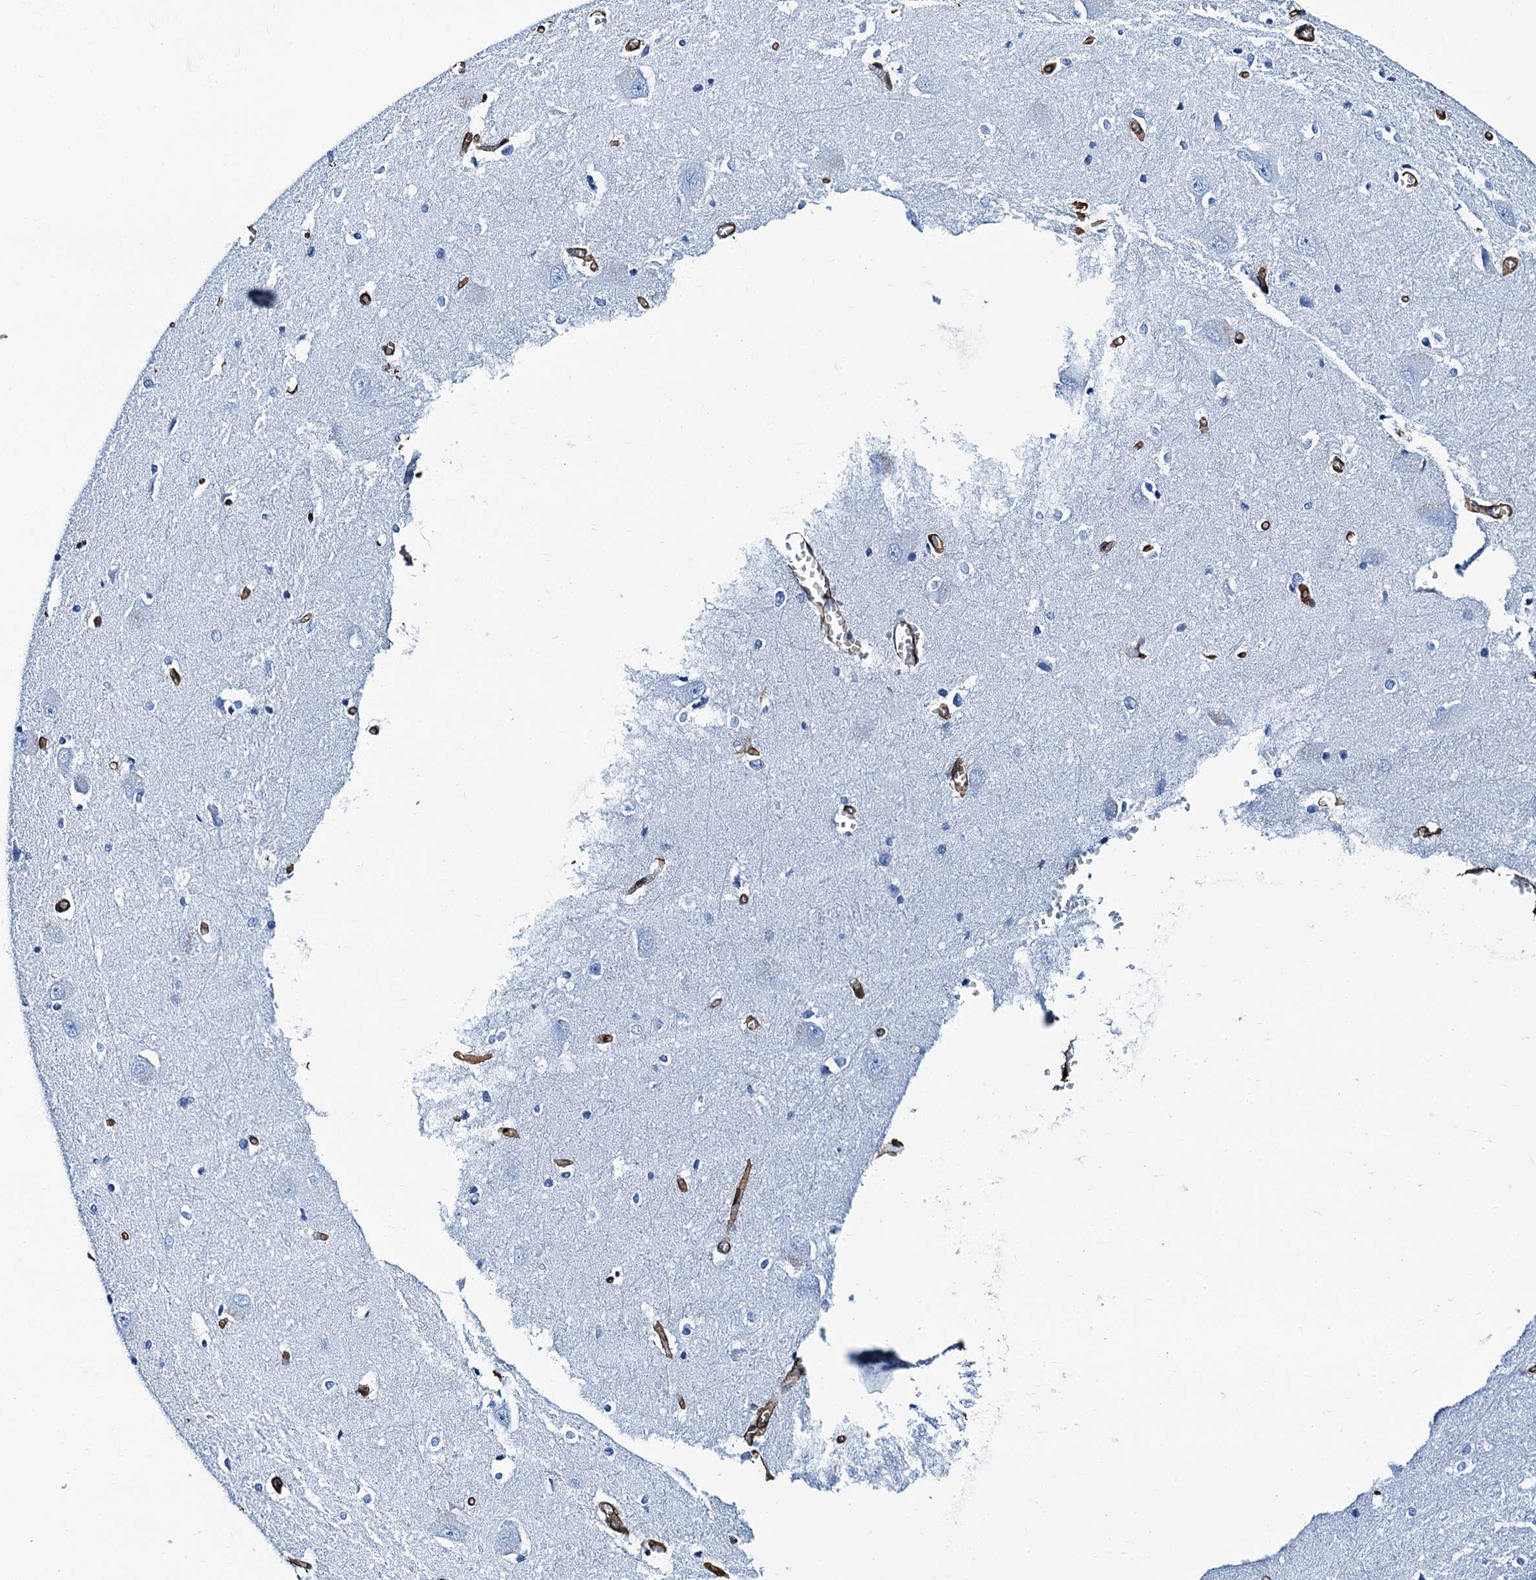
{"staining": {"intensity": "negative", "quantity": "none", "location": "none"}, "tissue": "caudate", "cell_type": "Glial cells", "image_type": "normal", "snomed": [{"axis": "morphology", "description": "Normal tissue, NOS"}, {"axis": "topography", "description": "Lateral ventricle wall"}], "caption": "DAB immunohistochemical staining of normal human caudate shows no significant expression in glial cells.", "gene": "CAVIN2", "patient": {"sex": "male", "age": 37}}